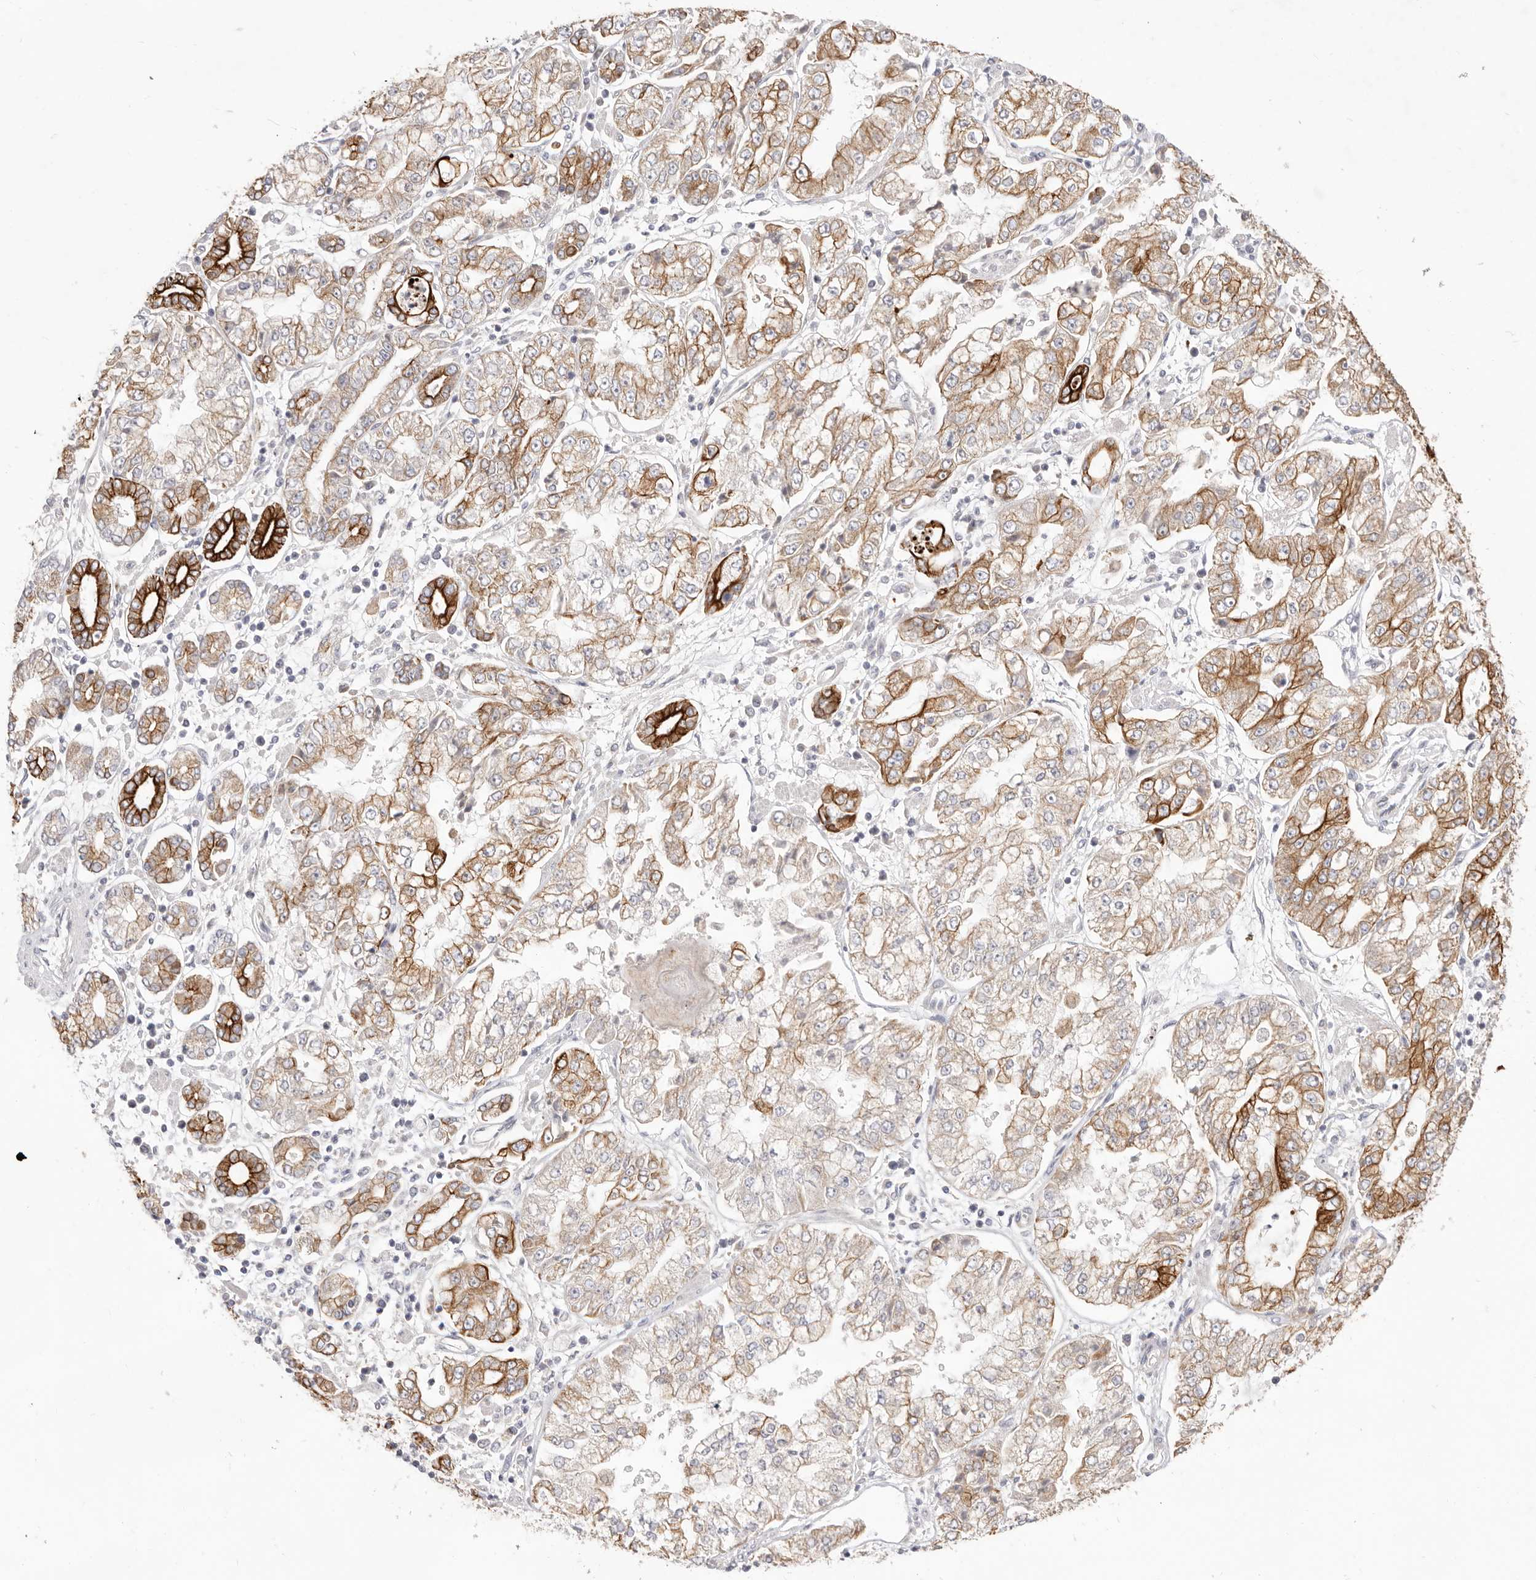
{"staining": {"intensity": "strong", "quantity": ">75%", "location": "cytoplasmic/membranous"}, "tissue": "stomach cancer", "cell_type": "Tumor cells", "image_type": "cancer", "snomed": [{"axis": "morphology", "description": "Adenocarcinoma, NOS"}, {"axis": "topography", "description": "Stomach"}], "caption": "Protein expression analysis of stomach cancer displays strong cytoplasmic/membranous expression in approximately >75% of tumor cells. (brown staining indicates protein expression, while blue staining denotes nuclei).", "gene": "USH1C", "patient": {"sex": "male", "age": 76}}